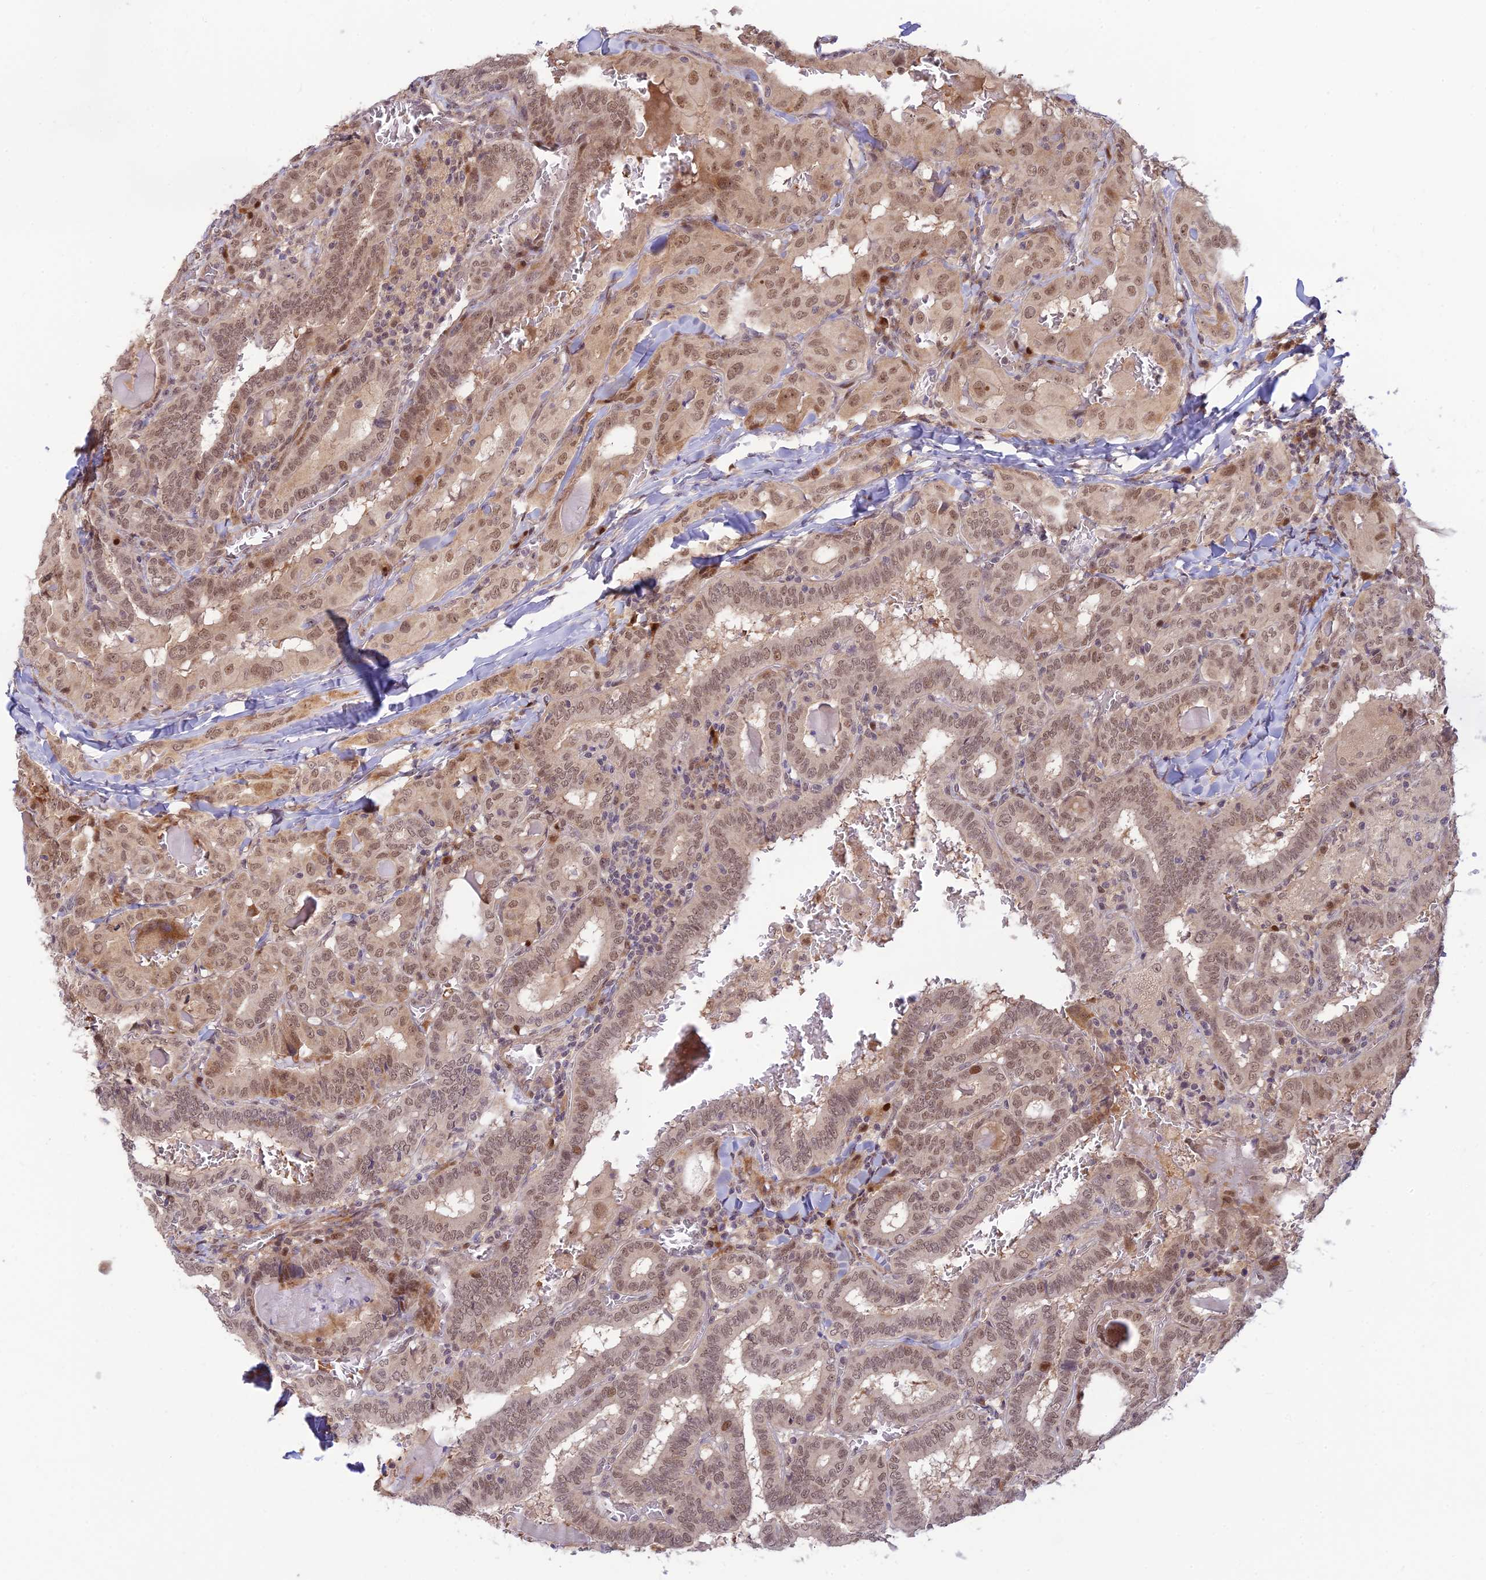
{"staining": {"intensity": "weak", "quantity": ">75%", "location": "nuclear"}, "tissue": "thyroid cancer", "cell_type": "Tumor cells", "image_type": "cancer", "snomed": [{"axis": "morphology", "description": "Papillary adenocarcinoma, NOS"}, {"axis": "topography", "description": "Thyroid gland"}], "caption": "IHC (DAB) staining of human papillary adenocarcinoma (thyroid) displays weak nuclear protein staining in about >75% of tumor cells. The staining is performed using DAB (3,3'-diaminobenzidine) brown chromogen to label protein expression. The nuclei are counter-stained blue using hematoxylin.", "gene": "ASPDH", "patient": {"sex": "female", "age": 72}}